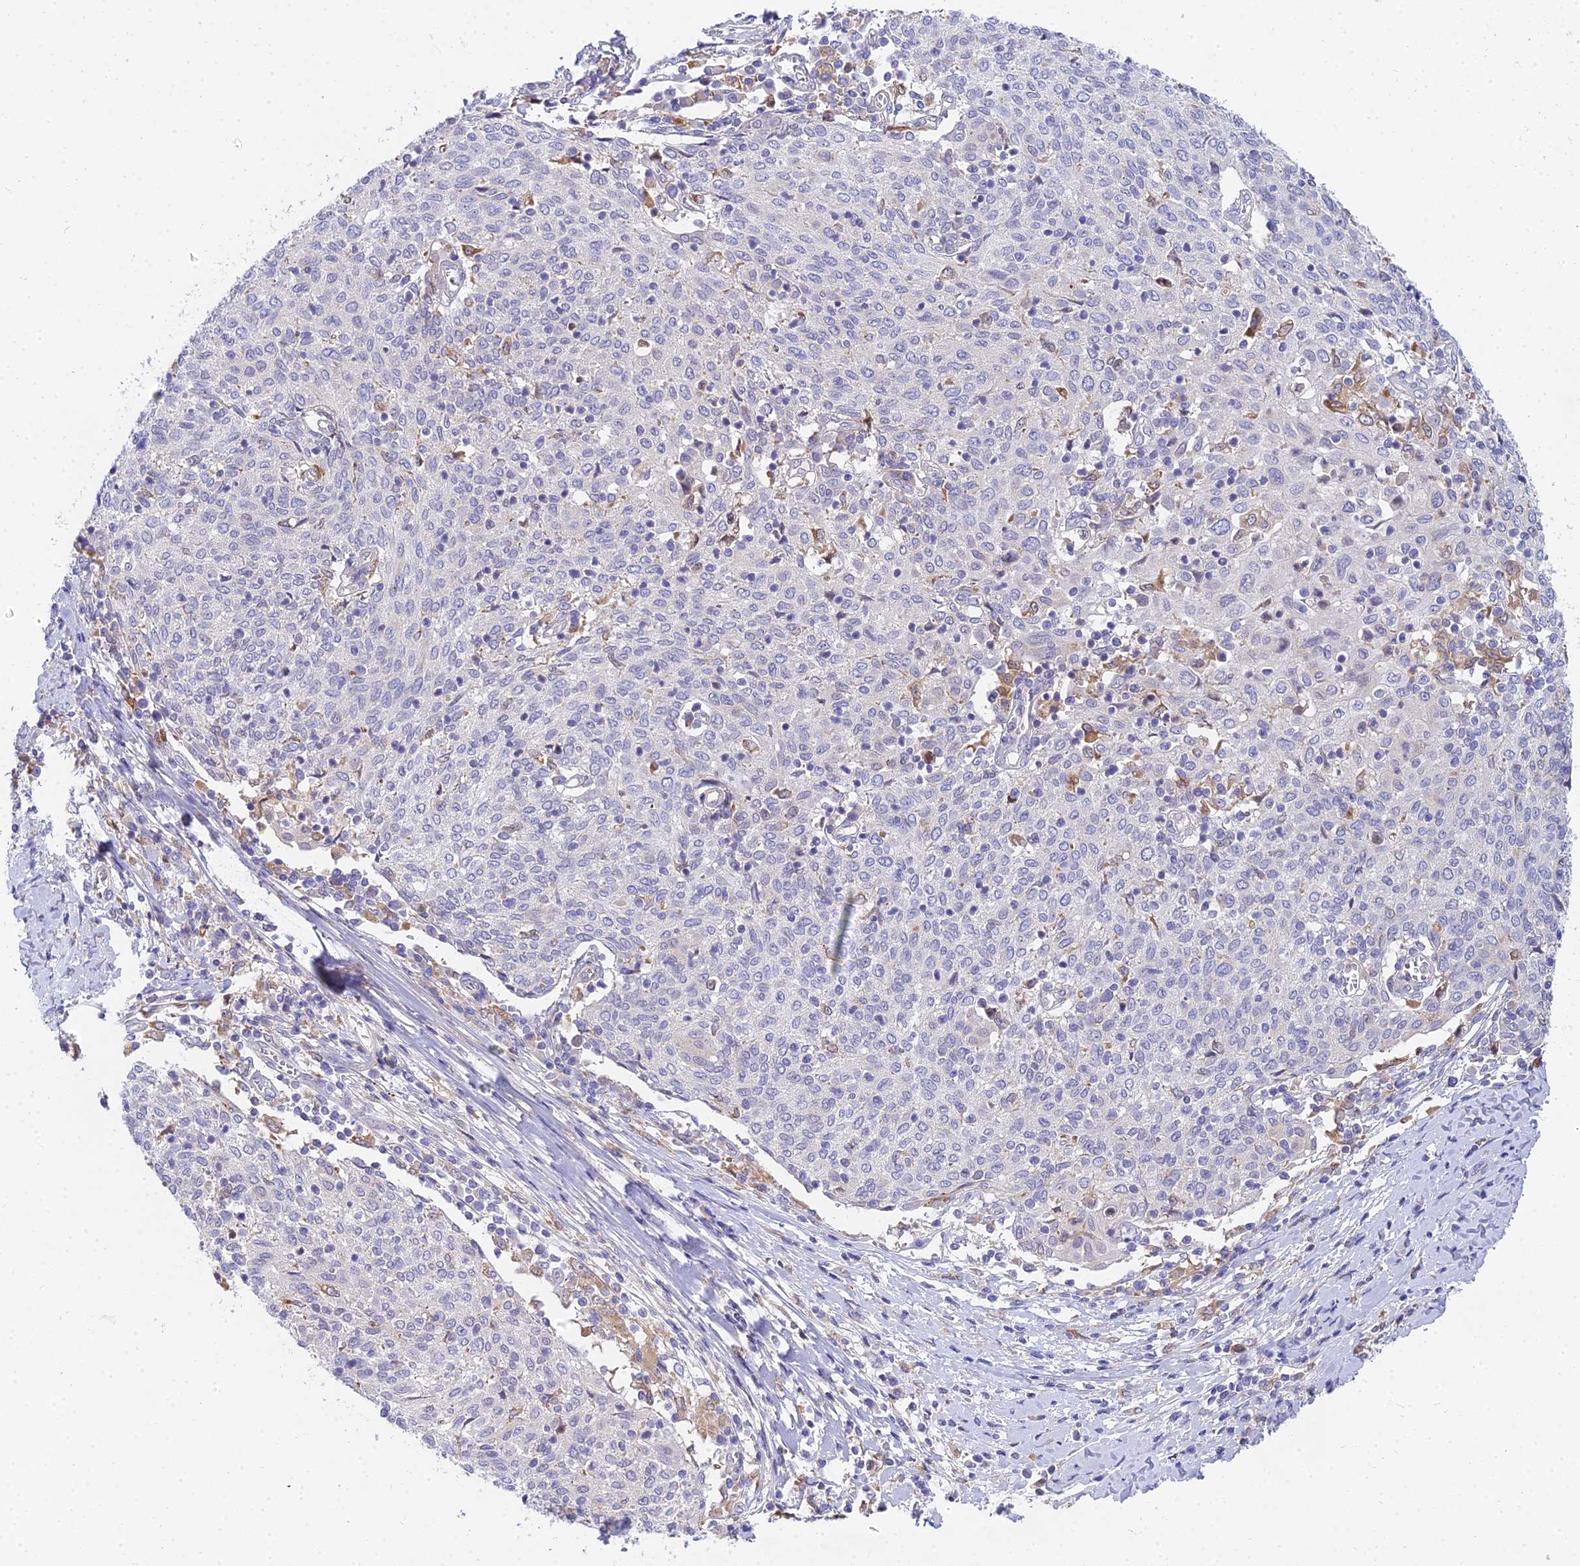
{"staining": {"intensity": "negative", "quantity": "none", "location": "none"}, "tissue": "cervical cancer", "cell_type": "Tumor cells", "image_type": "cancer", "snomed": [{"axis": "morphology", "description": "Squamous cell carcinoma, NOS"}, {"axis": "topography", "description": "Cervix"}], "caption": "IHC of human cervical cancer (squamous cell carcinoma) exhibits no staining in tumor cells. The staining was performed using DAB (3,3'-diaminobenzidine) to visualize the protein expression in brown, while the nuclei were stained in blue with hematoxylin (Magnification: 20x).", "gene": "ARL8B", "patient": {"sex": "female", "age": 52}}